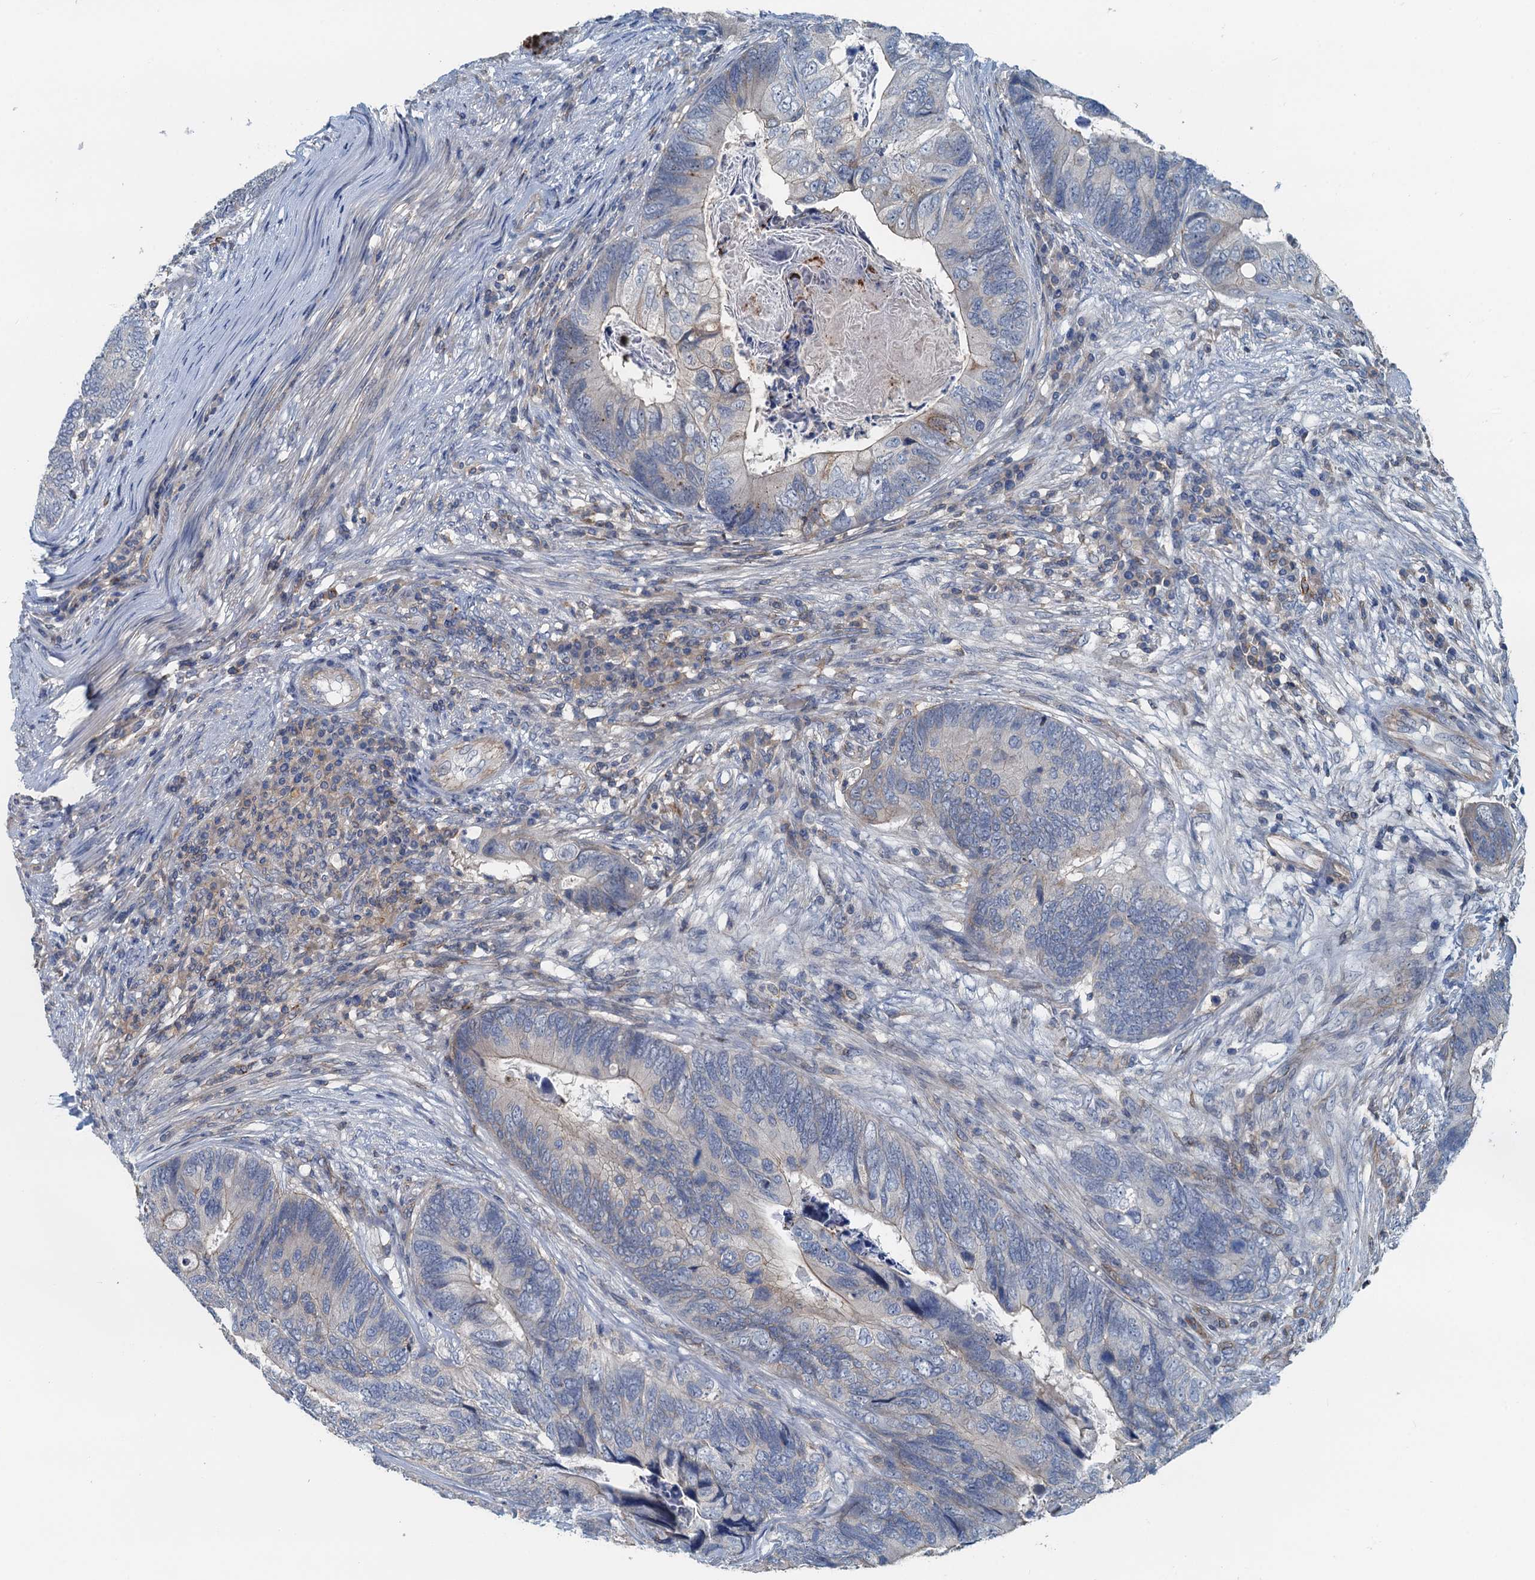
{"staining": {"intensity": "negative", "quantity": "none", "location": "none"}, "tissue": "colorectal cancer", "cell_type": "Tumor cells", "image_type": "cancer", "snomed": [{"axis": "morphology", "description": "Adenocarcinoma, NOS"}, {"axis": "topography", "description": "Colon"}], "caption": "Tumor cells show no significant protein positivity in colorectal cancer (adenocarcinoma).", "gene": "THAP10", "patient": {"sex": "female", "age": 67}}